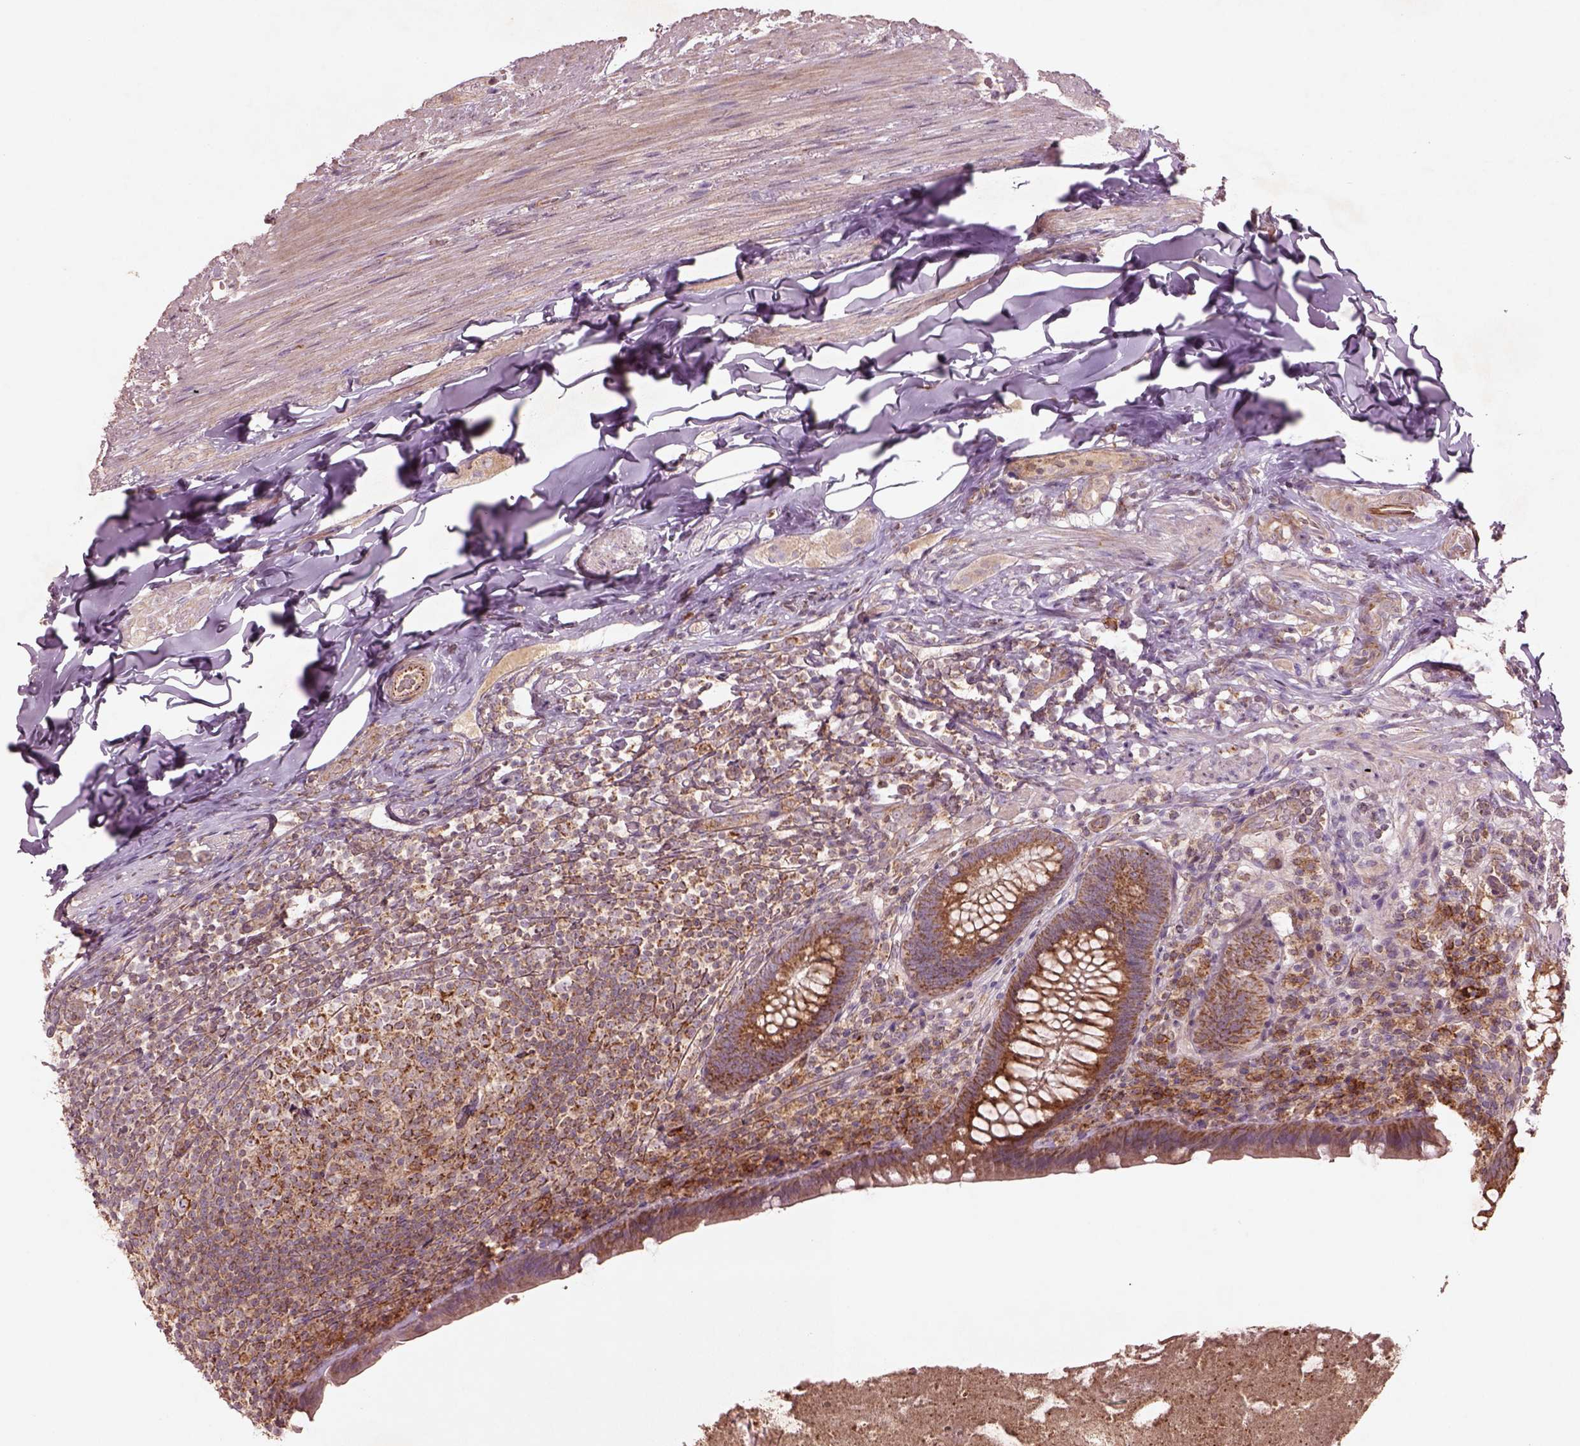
{"staining": {"intensity": "moderate", "quantity": ">75%", "location": "cytoplasmic/membranous"}, "tissue": "appendix", "cell_type": "Glandular cells", "image_type": "normal", "snomed": [{"axis": "morphology", "description": "Normal tissue, NOS"}, {"axis": "topography", "description": "Appendix"}], "caption": "Protein staining shows moderate cytoplasmic/membranous positivity in approximately >75% of glandular cells in normal appendix. The staining was performed using DAB to visualize the protein expression in brown, while the nuclei were stained in blue with hematoxylin (Magnification: 20x).", "gene": "SLC25A31", "patient": {"sex": "male", "age": 47}}